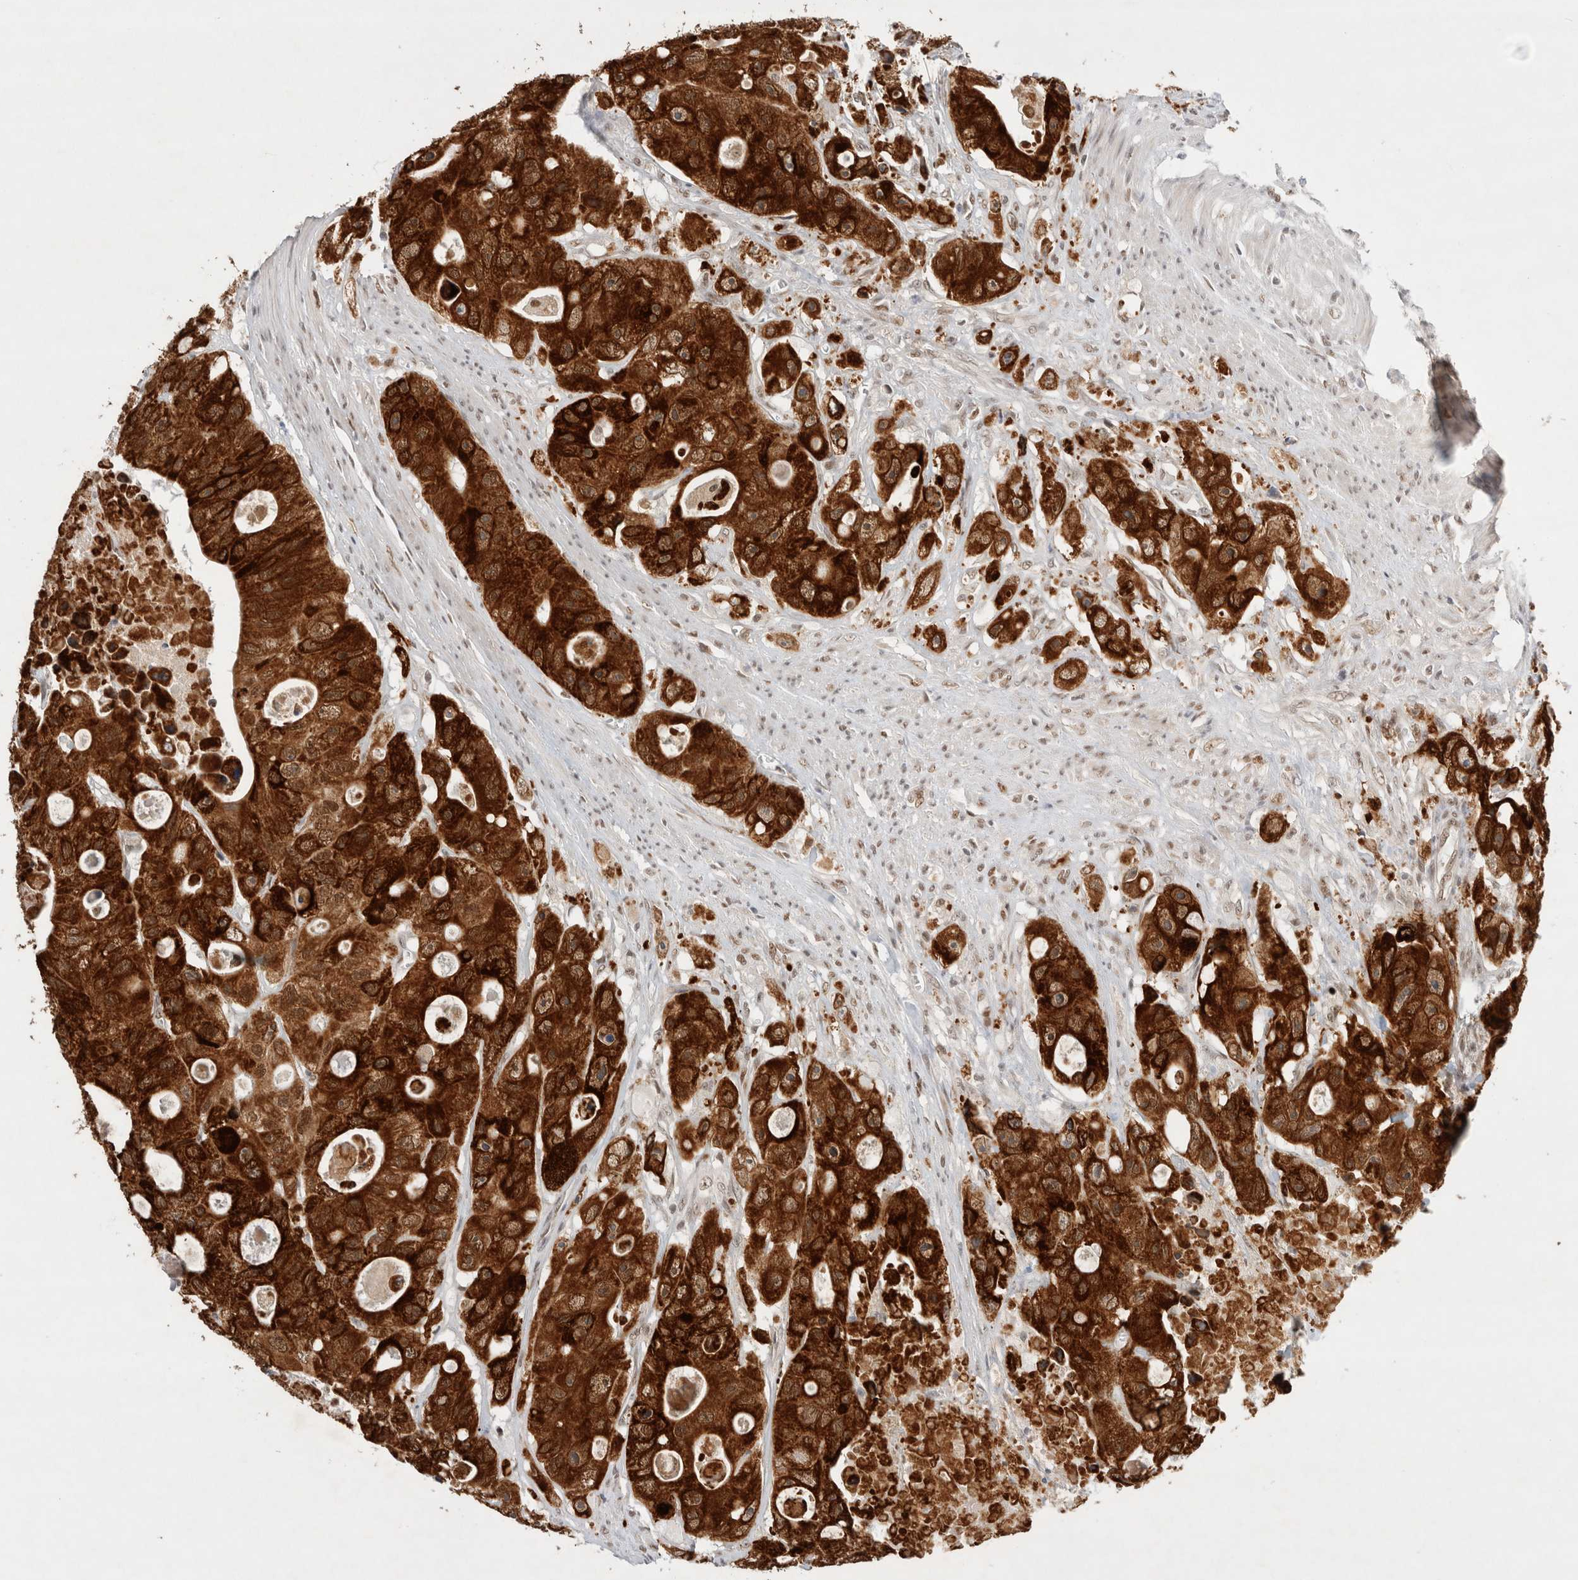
{"staining": {"intensity": "strong", "quantity": ">75%", "location": "cytoplasmic/membranous,nuclear"}, "tissue": "colorectal cancer", "cell_type": "Tumor cells", "image_type": "cancer", "snomed": [{"axis": "morphology", "description": "Adenocarcinoma, NOS"}, {"axis": "topography", "description": "Colon"}], "caption": "A histopathology image of human adenocarcinoma (colorectal) stained for a protein demonstrates strong cytoplasmic/membranous and nuclear brown staining in tumor cells.", "gene": "GTF2I", "patient": {"sex": "female", "age": 46}}